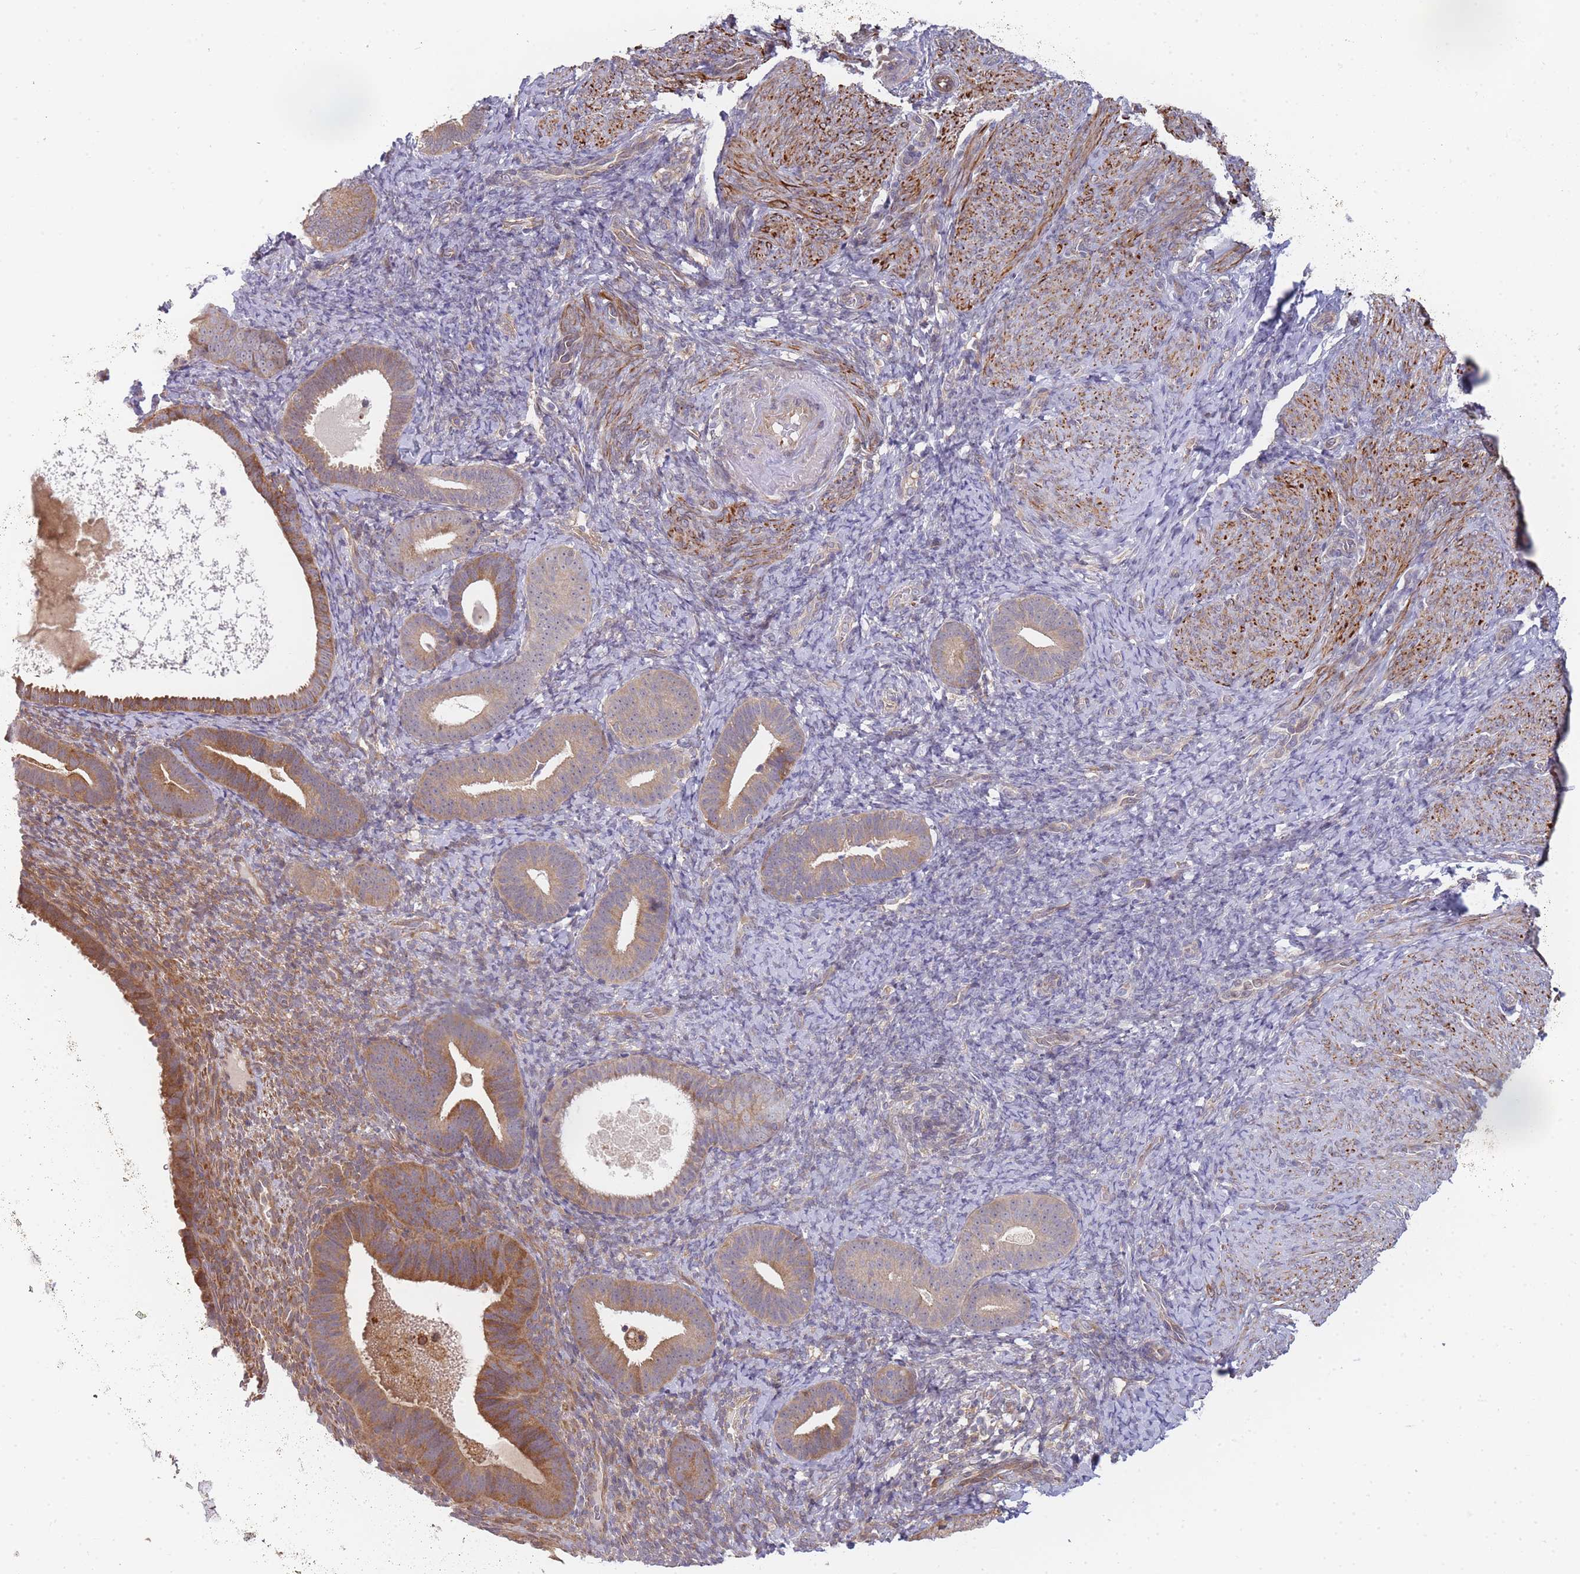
{"staining": {"intensity": "moderate", "quantity": "25%-75%", "location": "cytoplasmic/membranous"}, "tissue": "endometrium", "cell_type": "Cells in endometrial stroma", "image_type": "normal", "snomed": [{"axis": "morphology", "description": "Normal tissue, NOS"}, {"axis": "topography", "description": "Endometrium"}], "caption": "Normal endometrium displays moderate cytoplasmic/membranous staining in about 25%-75% of cells in endometrial stroma, visualized by immunohistochemistry. The protein is stained brown, and the nuclei are stained in blue (DAB (3,3'-diaminobenzidine) IHC with brightfield microscopy, high magnification).", "gene": "TRIM26", "patient": {"sex": "female", "age": 65}}